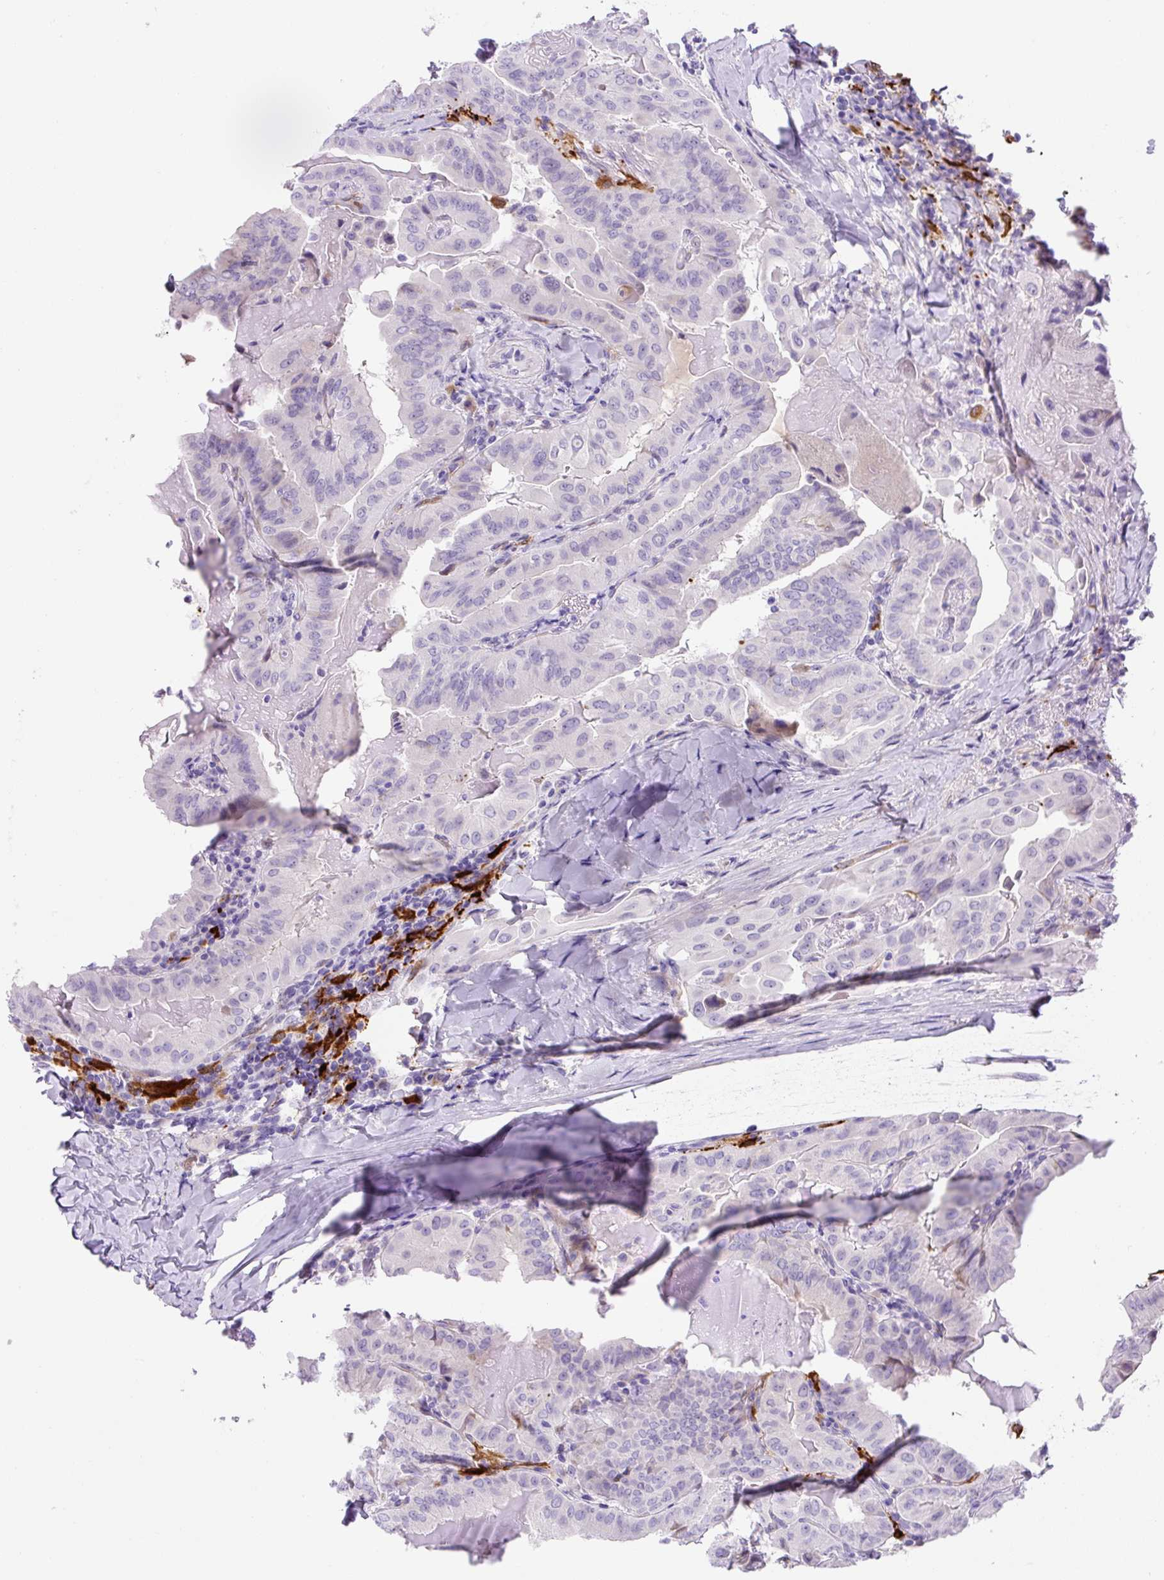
{"staining": {"intensity": "negative", "quantity": "none", "location": "none"}, "tissue": "thyroid cancer", "cell_type": "Tumor cells", "image_type": "cancer", "snomed": [{"axis": "morphology", "description": "Papillary adenocarcinoma, NOS"}, {"axis": "topography", "description": "Thyroid gland"}], "caption": "This is an immunohistochemistry (IHC) photomicrograph of thyroid papillary adenocarcinoma. There is no expression in tumor cells.", "gene": "ASB4", "patient": {"sex": "female", "age": 68}}